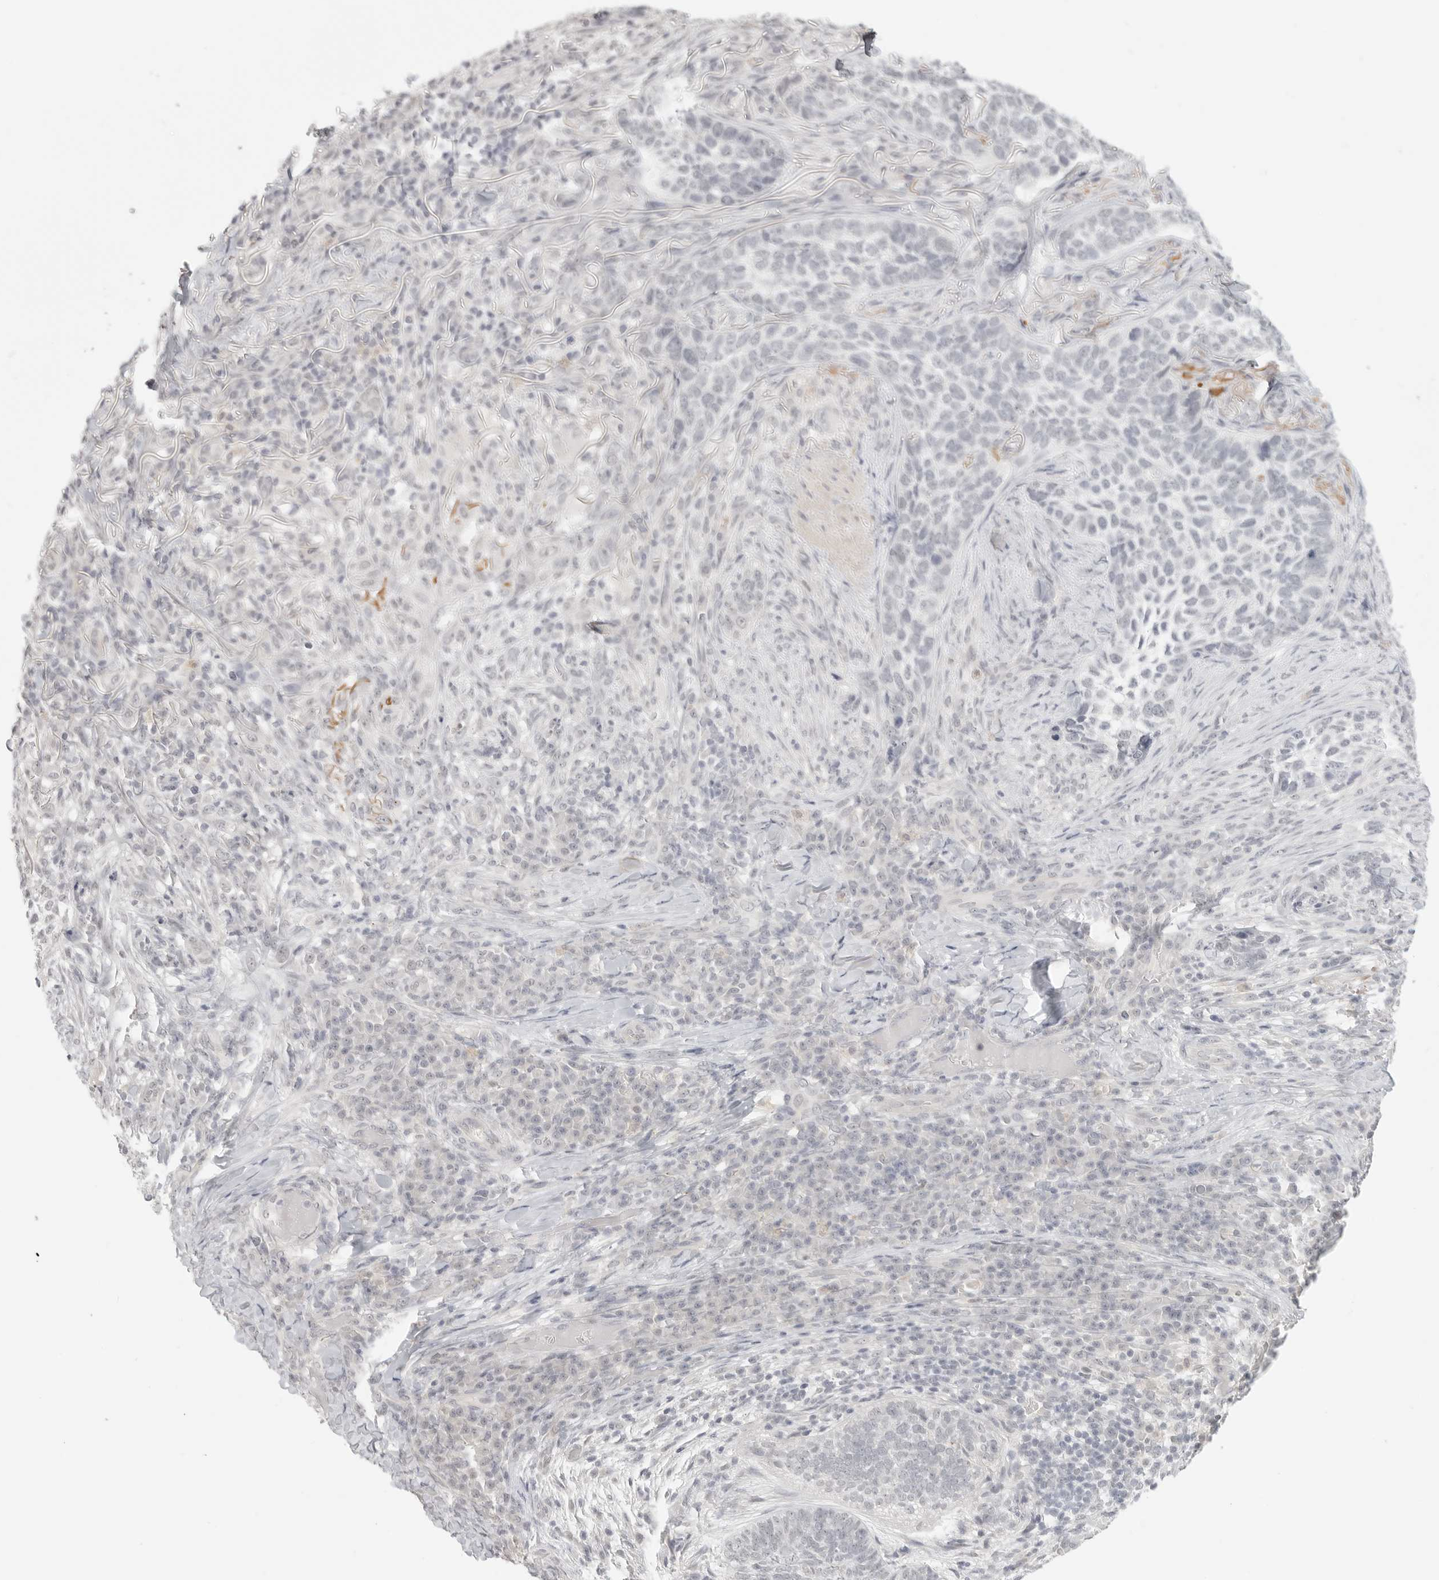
{"staining": {"intensity": "negative", "quantity": "none", "location": "none"}, "tissue": "skin cancer", "cell_type": "Tumor cells", "image_type": "cancer", "snomed": [{"axis": "morphology", "description": "Basal cell carcinoma"}, {"axis": "topography", "description": "Skin"}], "caption": "This is an immunohistochemistry histopathology image of human skin basal cell carcinoma. There is no positivity in tumor cells.", "gene": "KLK11", "patient": {"sex": "female", "age": 64}}